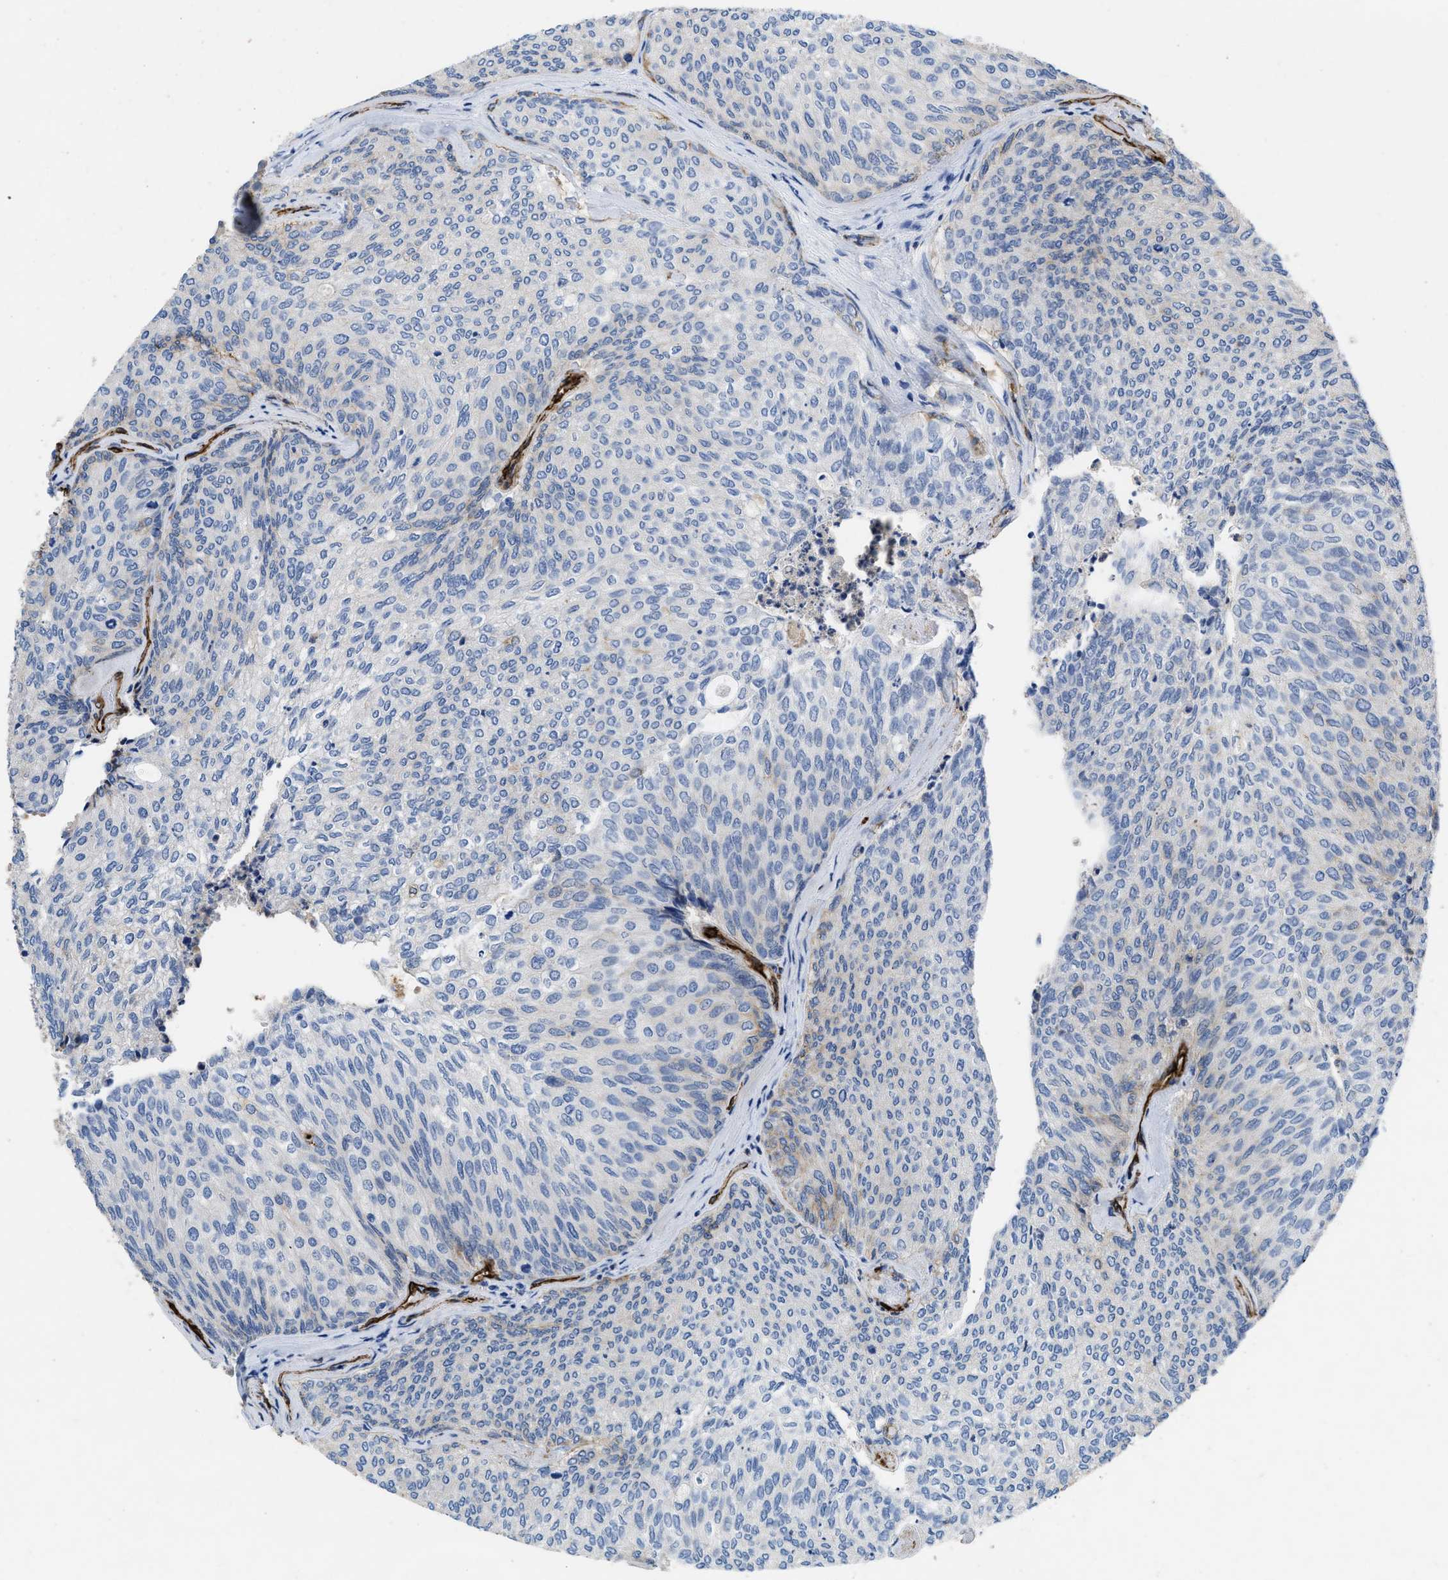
{"staining": {"intensity": "negative", "quantity": "none", "location": "none"}, "tissue": "urothelial cancer", "cell_type": "Tumor cells", "image_type": "cancer", "snomed": [{"axis": "morphology", "description": "Urothelial carcinoma, Low grade"}, {"axis": "topography", "description": "Urinary bladder"}], "caption": "An image of human urothelial carcinoma (low-grade) is negative for staining in tumor cells.", "gene": "SPEG", "patient": {"sex": "female", "age": 79}}